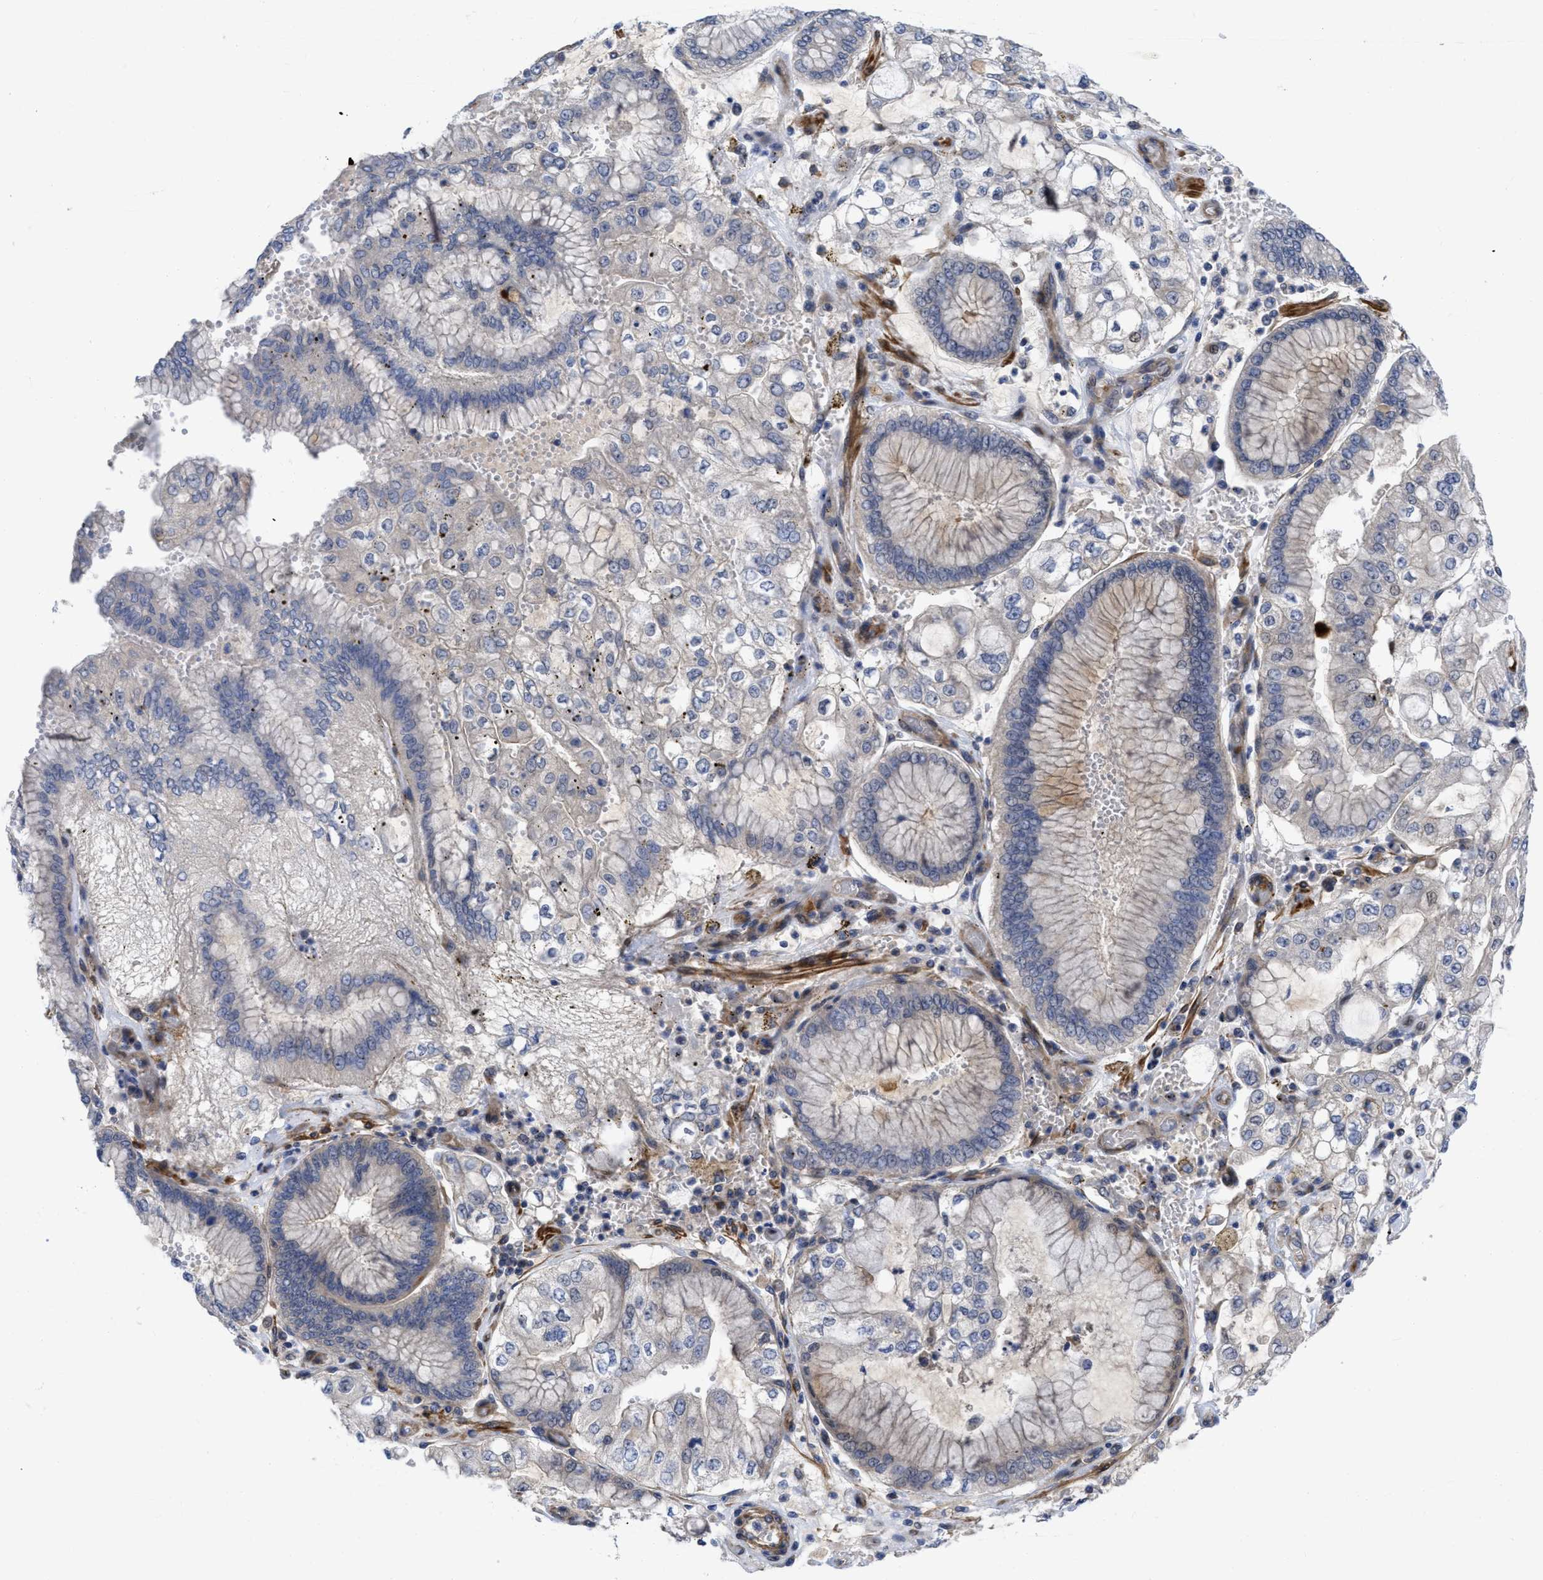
{"staining": {"intensity": "weak", "quantity": "<25%", "location": "cytoplasmic/membranous"}, "tissue": "stomach cancer", "cell_type": "Tumor cells", "image_type": "cancer", "snomed": [{"axis": "morphology", "description": "Adenocarcinoma, NOS"}, {"axis": "topography", "description": "Stomach"}], "caption": "Stomach cancer was stained to show a protein in brown. There is no significant expression in tumor cells.", "gene": "ARHGEF26", "patient": {"sex": "male", "age": 76}}